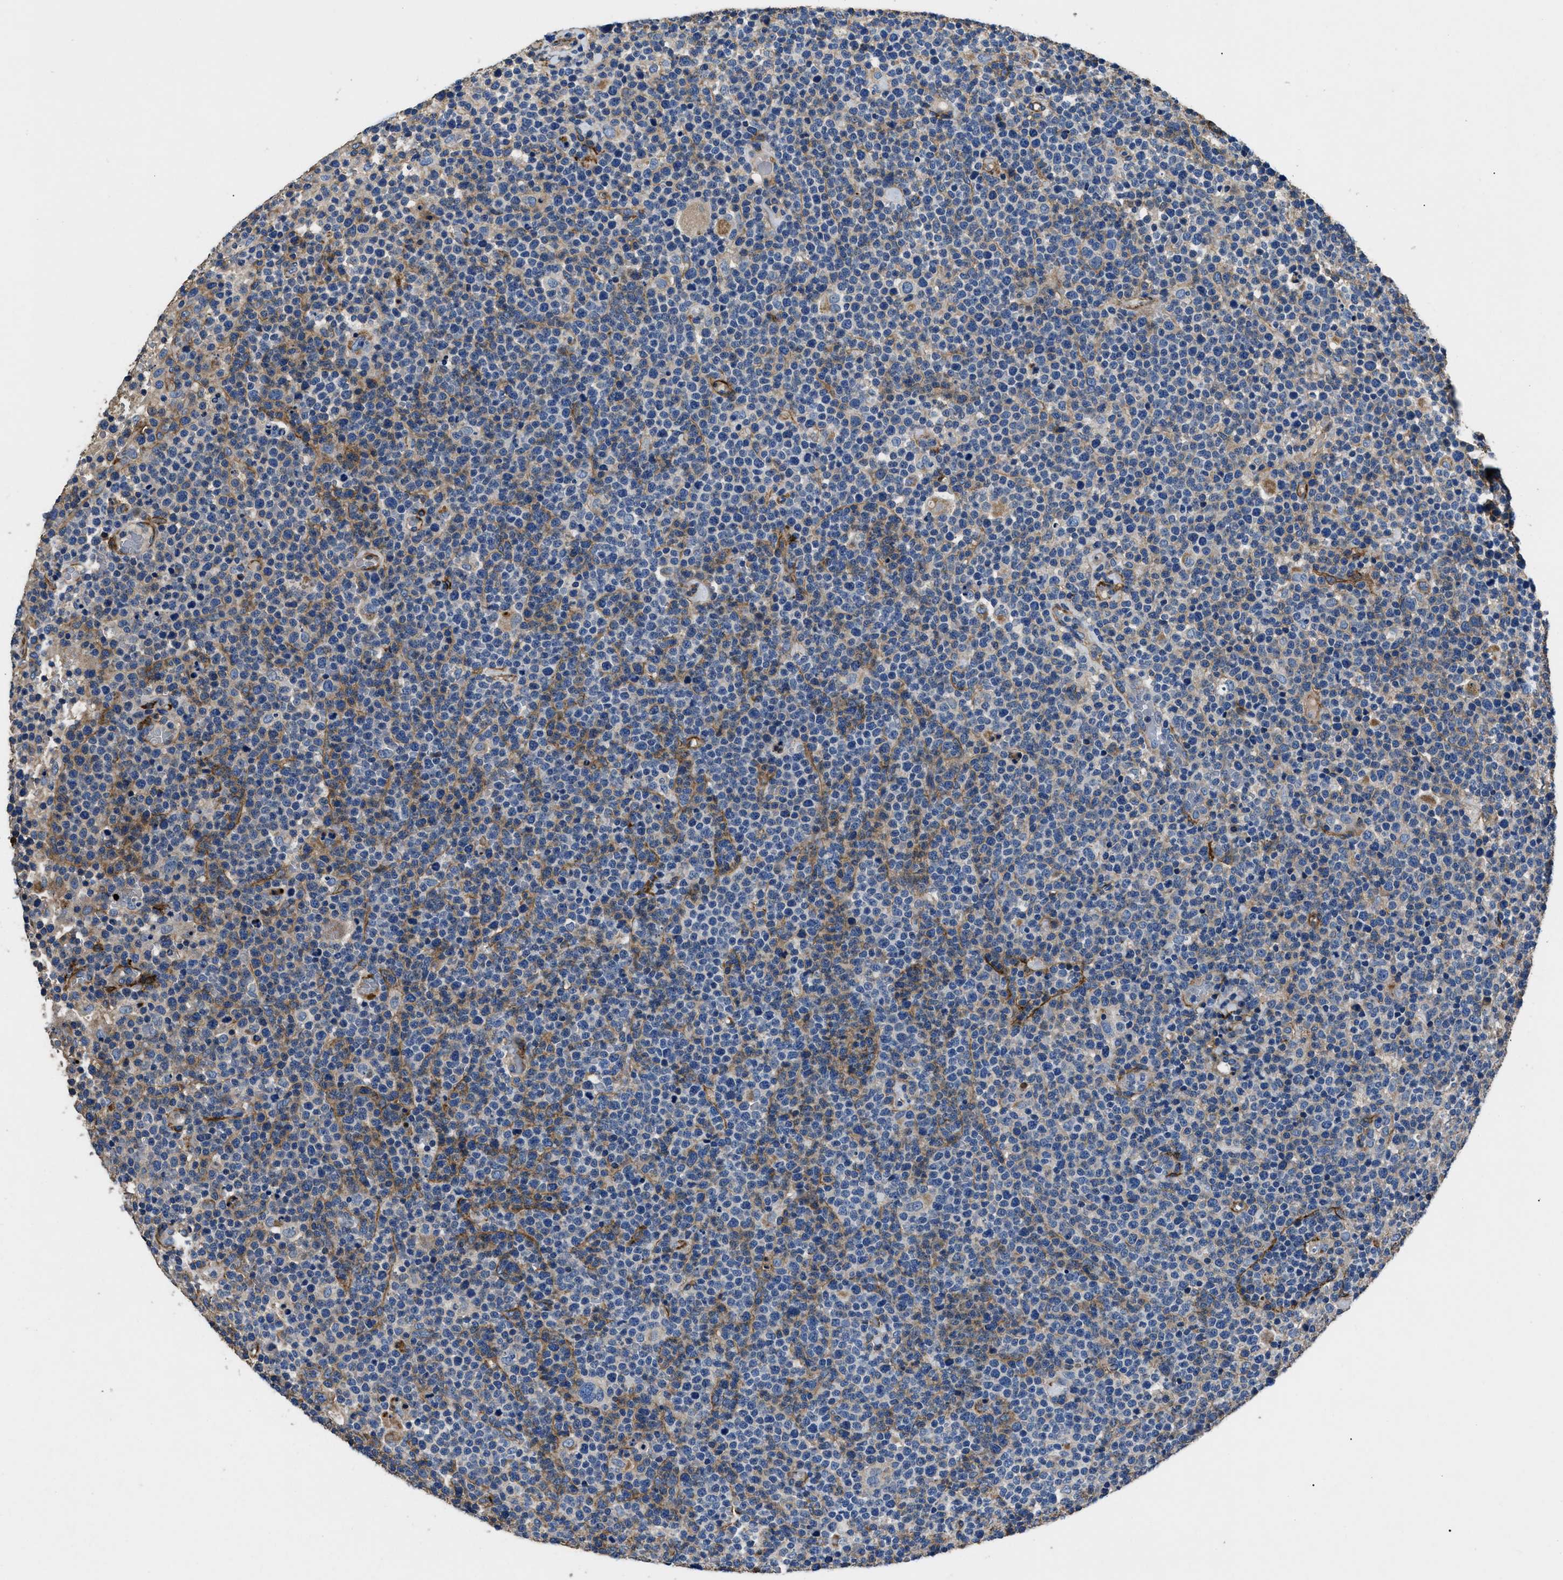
{"staining": {"intensity": "weak", "quantity": "<25%", "location": "cytoplasmic/membranous"}, "tissue": "lymphoma", "cell_type": "Tumor cells", "image_type": "cancer", "snomed": [{"axis": "morphology", "description": "Malignant lymphoma, non-Hodgkin's type, High grade"}, {"axis": "topography", "description": "Lymph node"}], "caption": "Immunohistochemical staining of high-grade malignant lymphoma, non-Hodgkin's type shows no significant positivity in tumor cells. The staining was performed using DAB (3,3'-diaminobenzidine) to visualize the protein expression in brown, while the nuclei were stained in blue with hematoxylin (Magnification: 20x).", "gene": "CD276", "patient": {"sex": "male", "age": 61}}